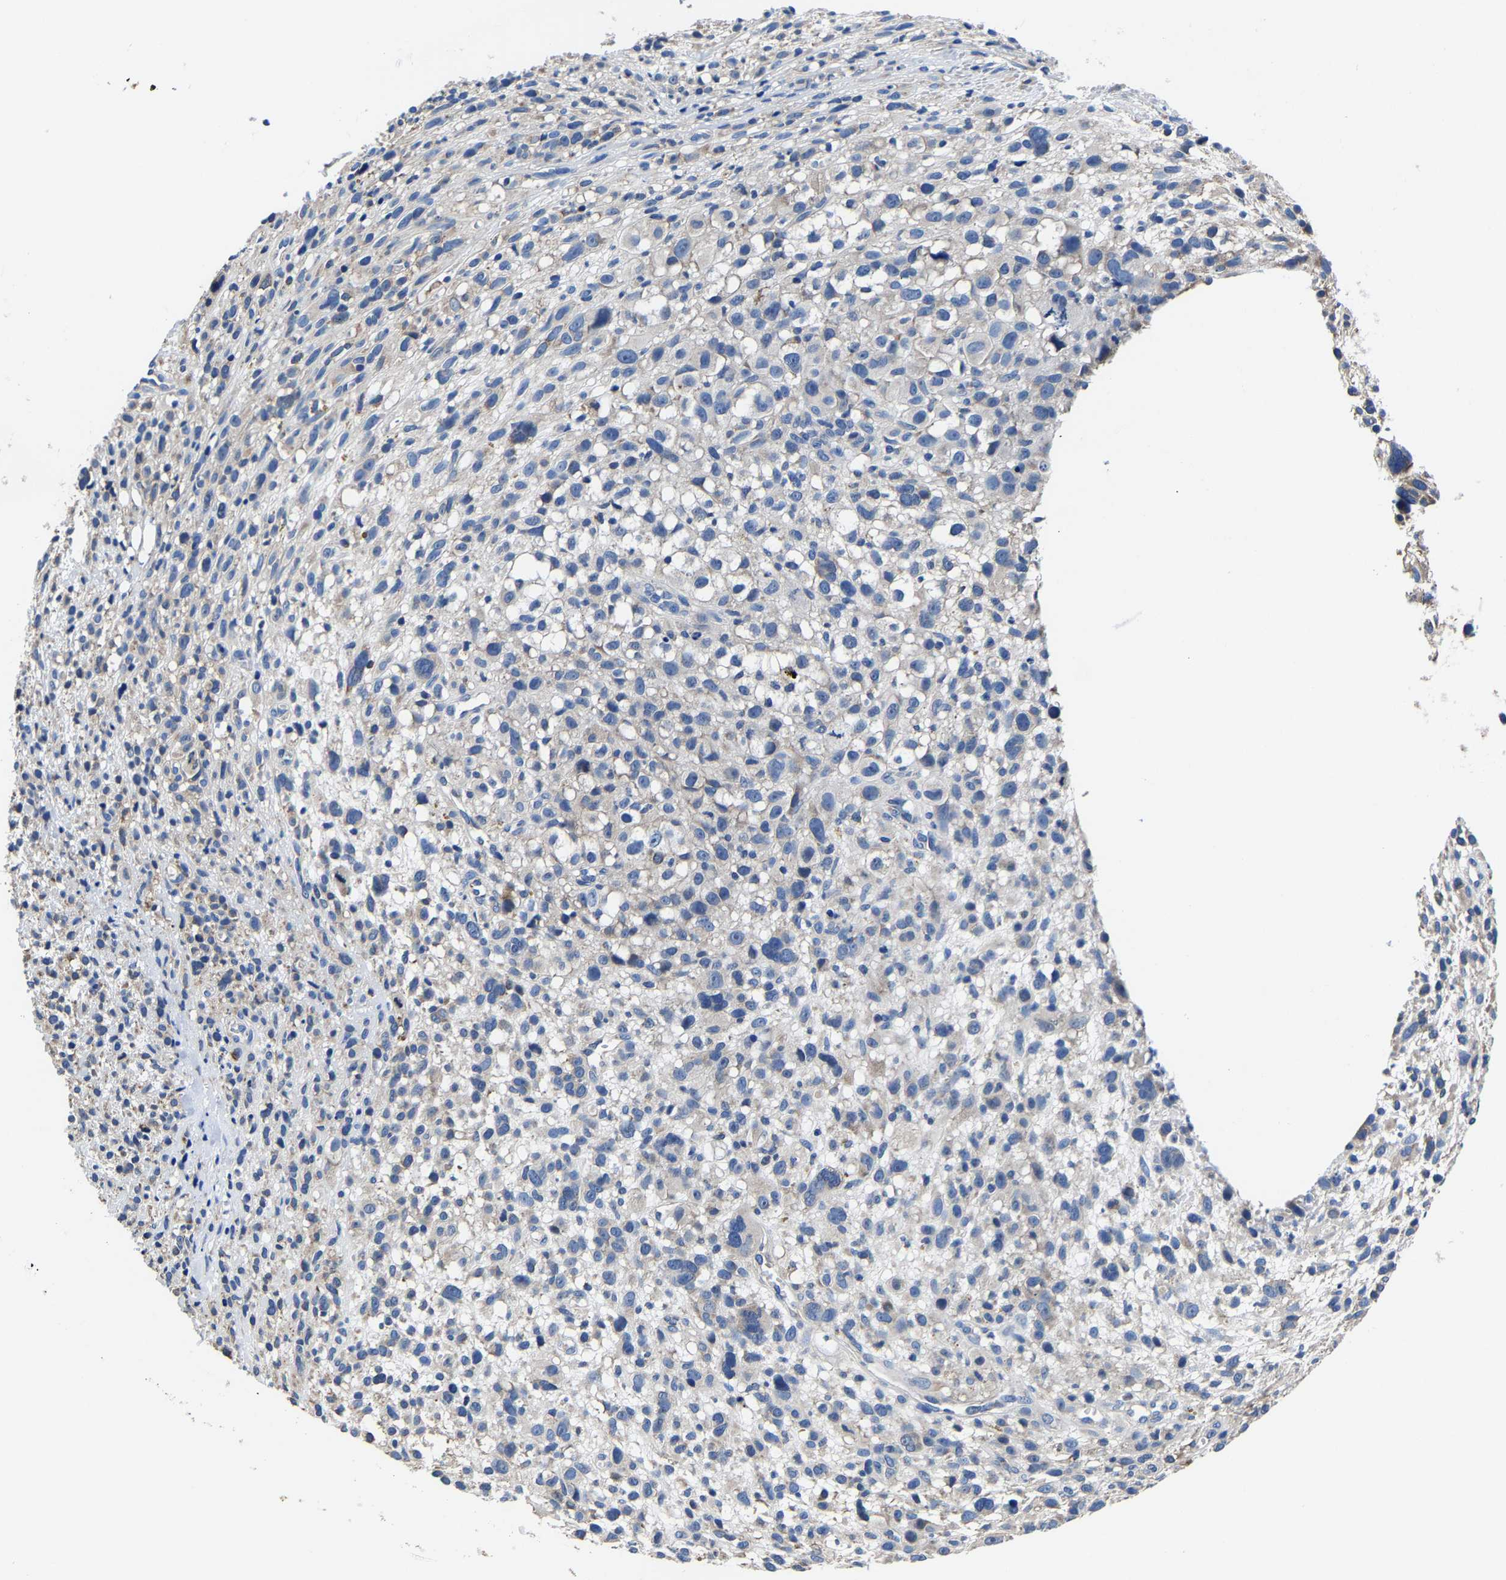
{"staining": {"intensity": "negative", "quantity": "none", "location": "none"}, "tissue": "melanoma", "cell_type": "Tumor cells", "image_type": "cancer", "snomed": [{"axis": "morphology", "description": "Malignant melanoma, NOS"}, {"axis": "topography", "description": "Skin"}], "caption": "Immunohistochemical staining of melanoma shows no significant positivity in tumor cells. (Immunohistochemistry (ihc), brightfield microscopy, high magnification).", "gene": "SRPK2", "patient": {"sex": "female", "age": 55}}